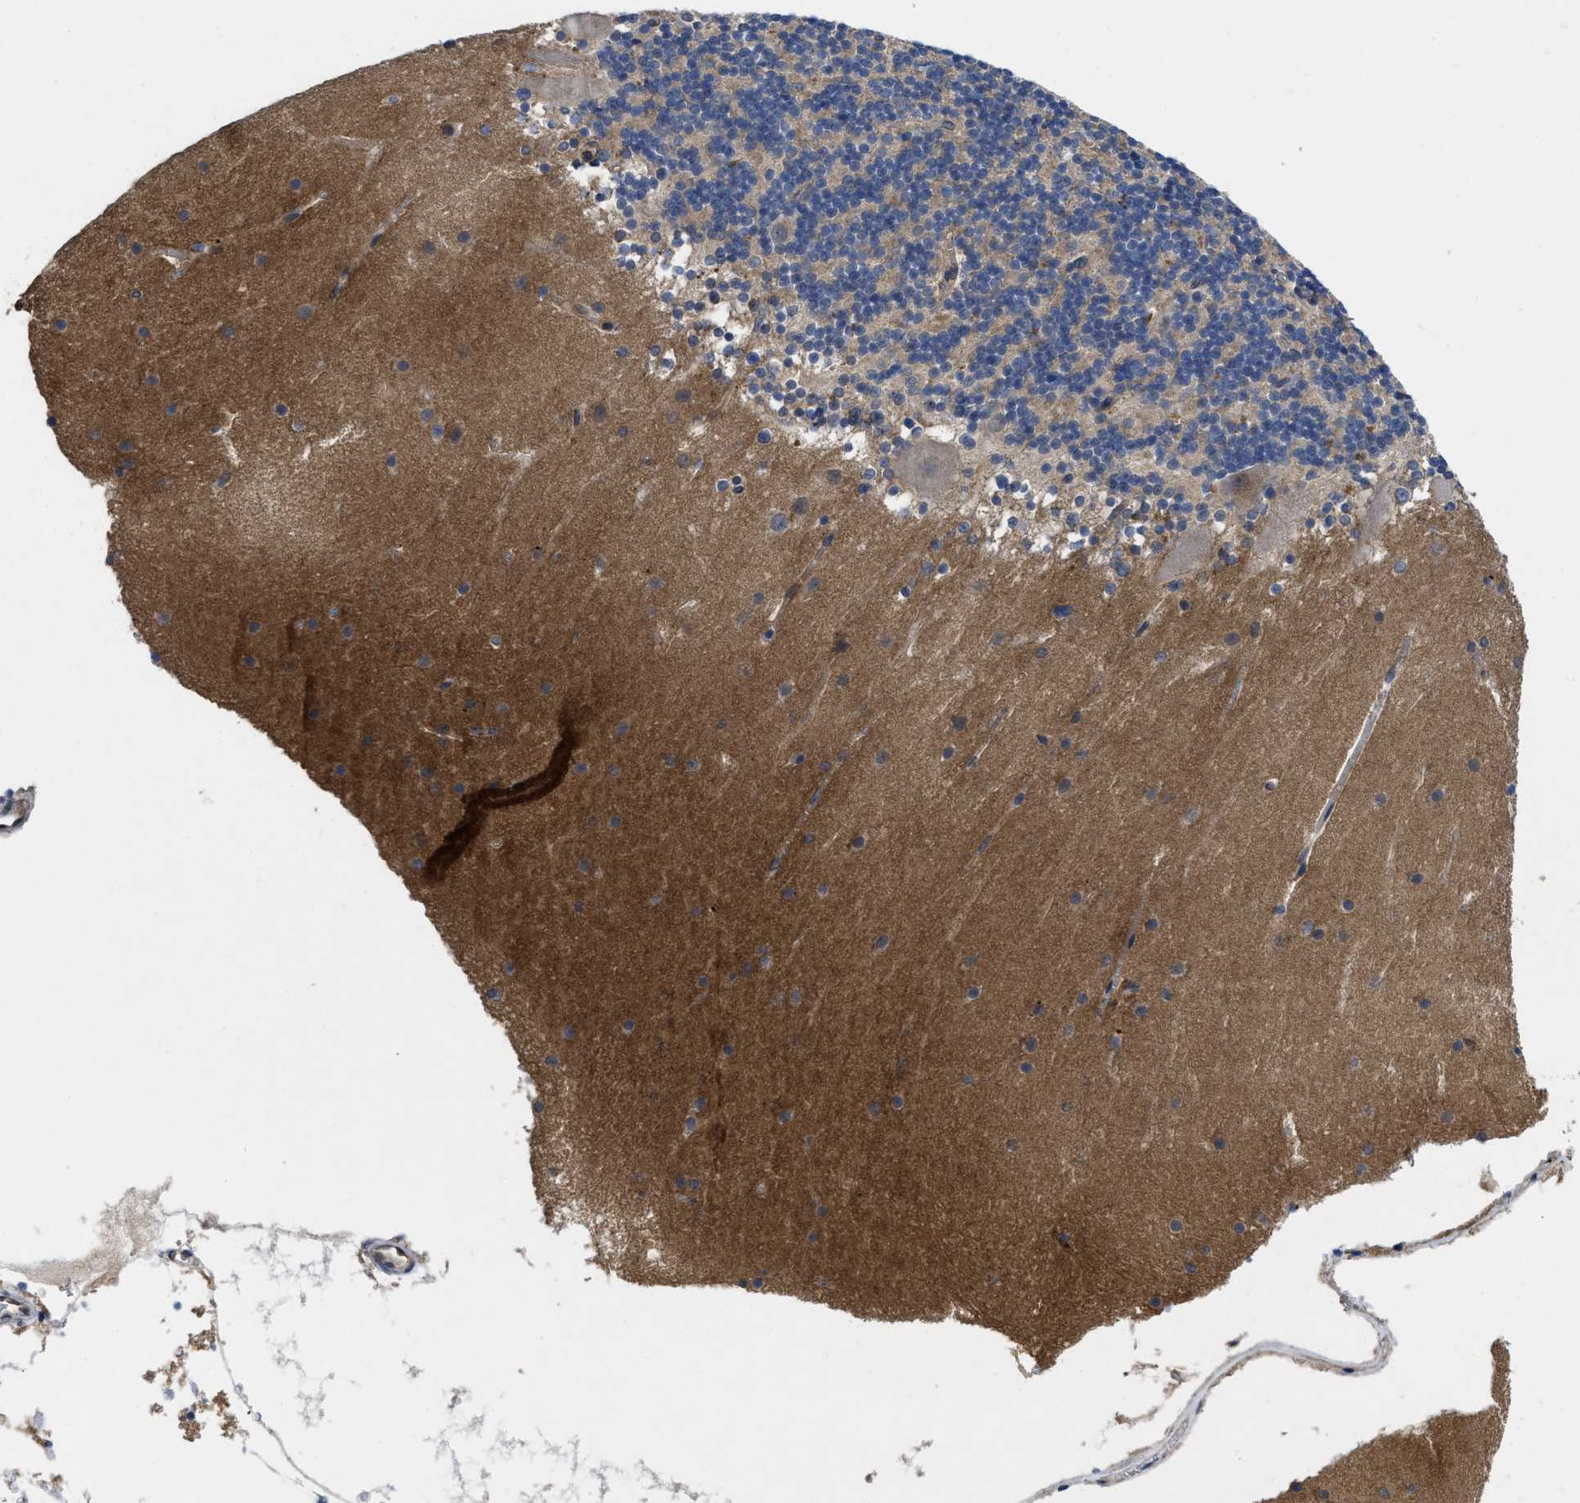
{"staining": {"intensity": "weak", "quantity": "<25%", "location": "cytoplasmic/membranous"}, "tissue": "cerebellum", "cell_type": "Cells in granular layer", "image_type": "normal", "snomed": [{"axis": "morphology", "description": "Normal tissue, NOS"}, {"axis": "topography", "description": "Cerebellum"}], "caption": "This is an immunohistochemistry micrograph of benign human cerebellum. There is no staining in cells in granular layer.", "gene": "PKD2", "patient": {"sex": "male", "age": 45}}